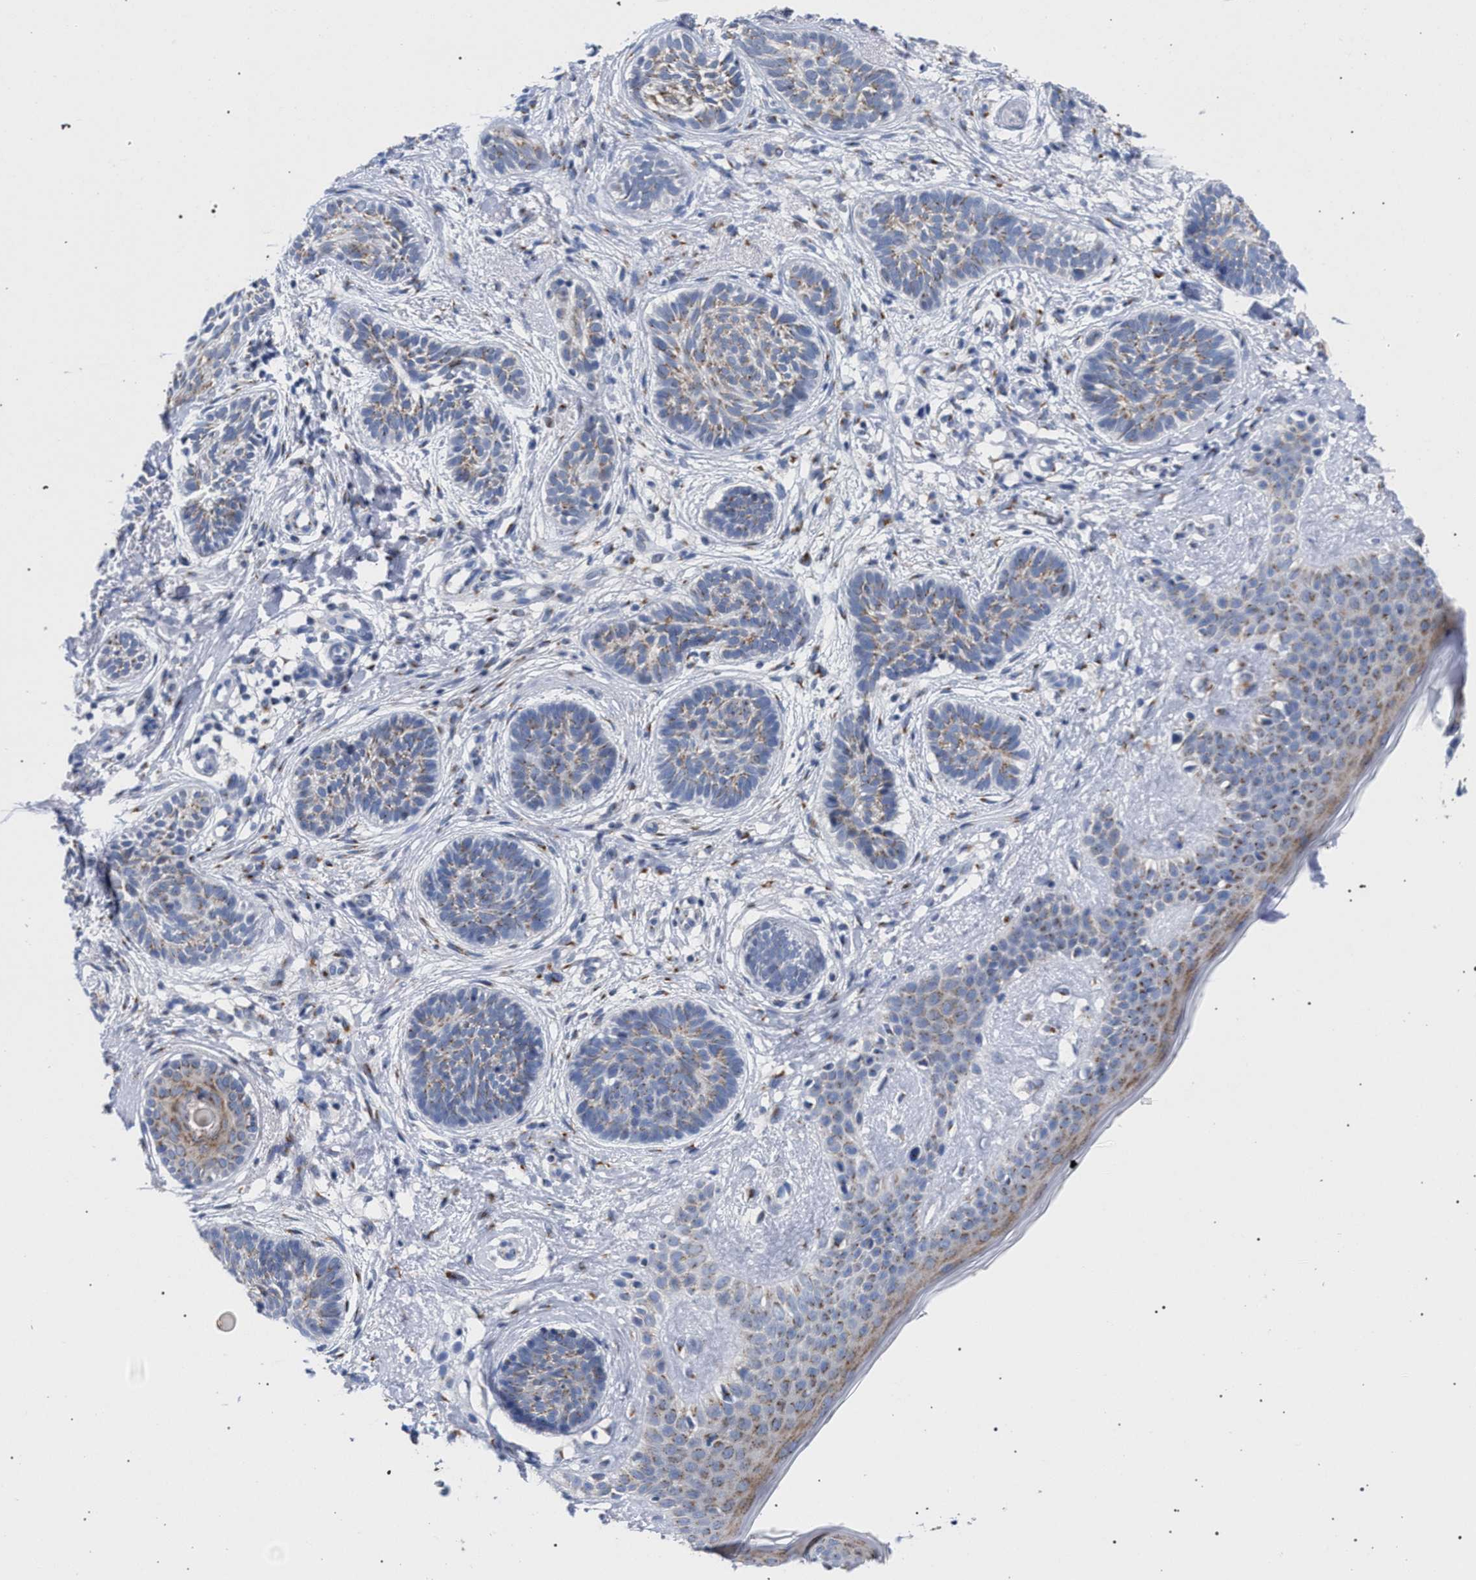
{"staining": {"intensity": "weak", "quantity": ">75%", "location": "cytoplasmic/membranous"}, "tissue": "skin cancer", "cell_type": "Tumor cells", "image_type": "cancer", "snomed": [{"axis": "morphology", "description": "Normal tissue, NOS"}, {"axis": "morphology", "description": "Basal cell carcinoma"}, {"axis": "topography", "description": "Skin"}], "caption": "This micrograph displays skin cancer (basal cell carcinoma) stained with IHC to label a protein in brown. The cytoplasmic/membranous of tumor cells show weak positivity for the protein. Nuclei are counter-stained blue.", "gene": "GOLGA2", "patient": {"sex": "male", "age": 63}}